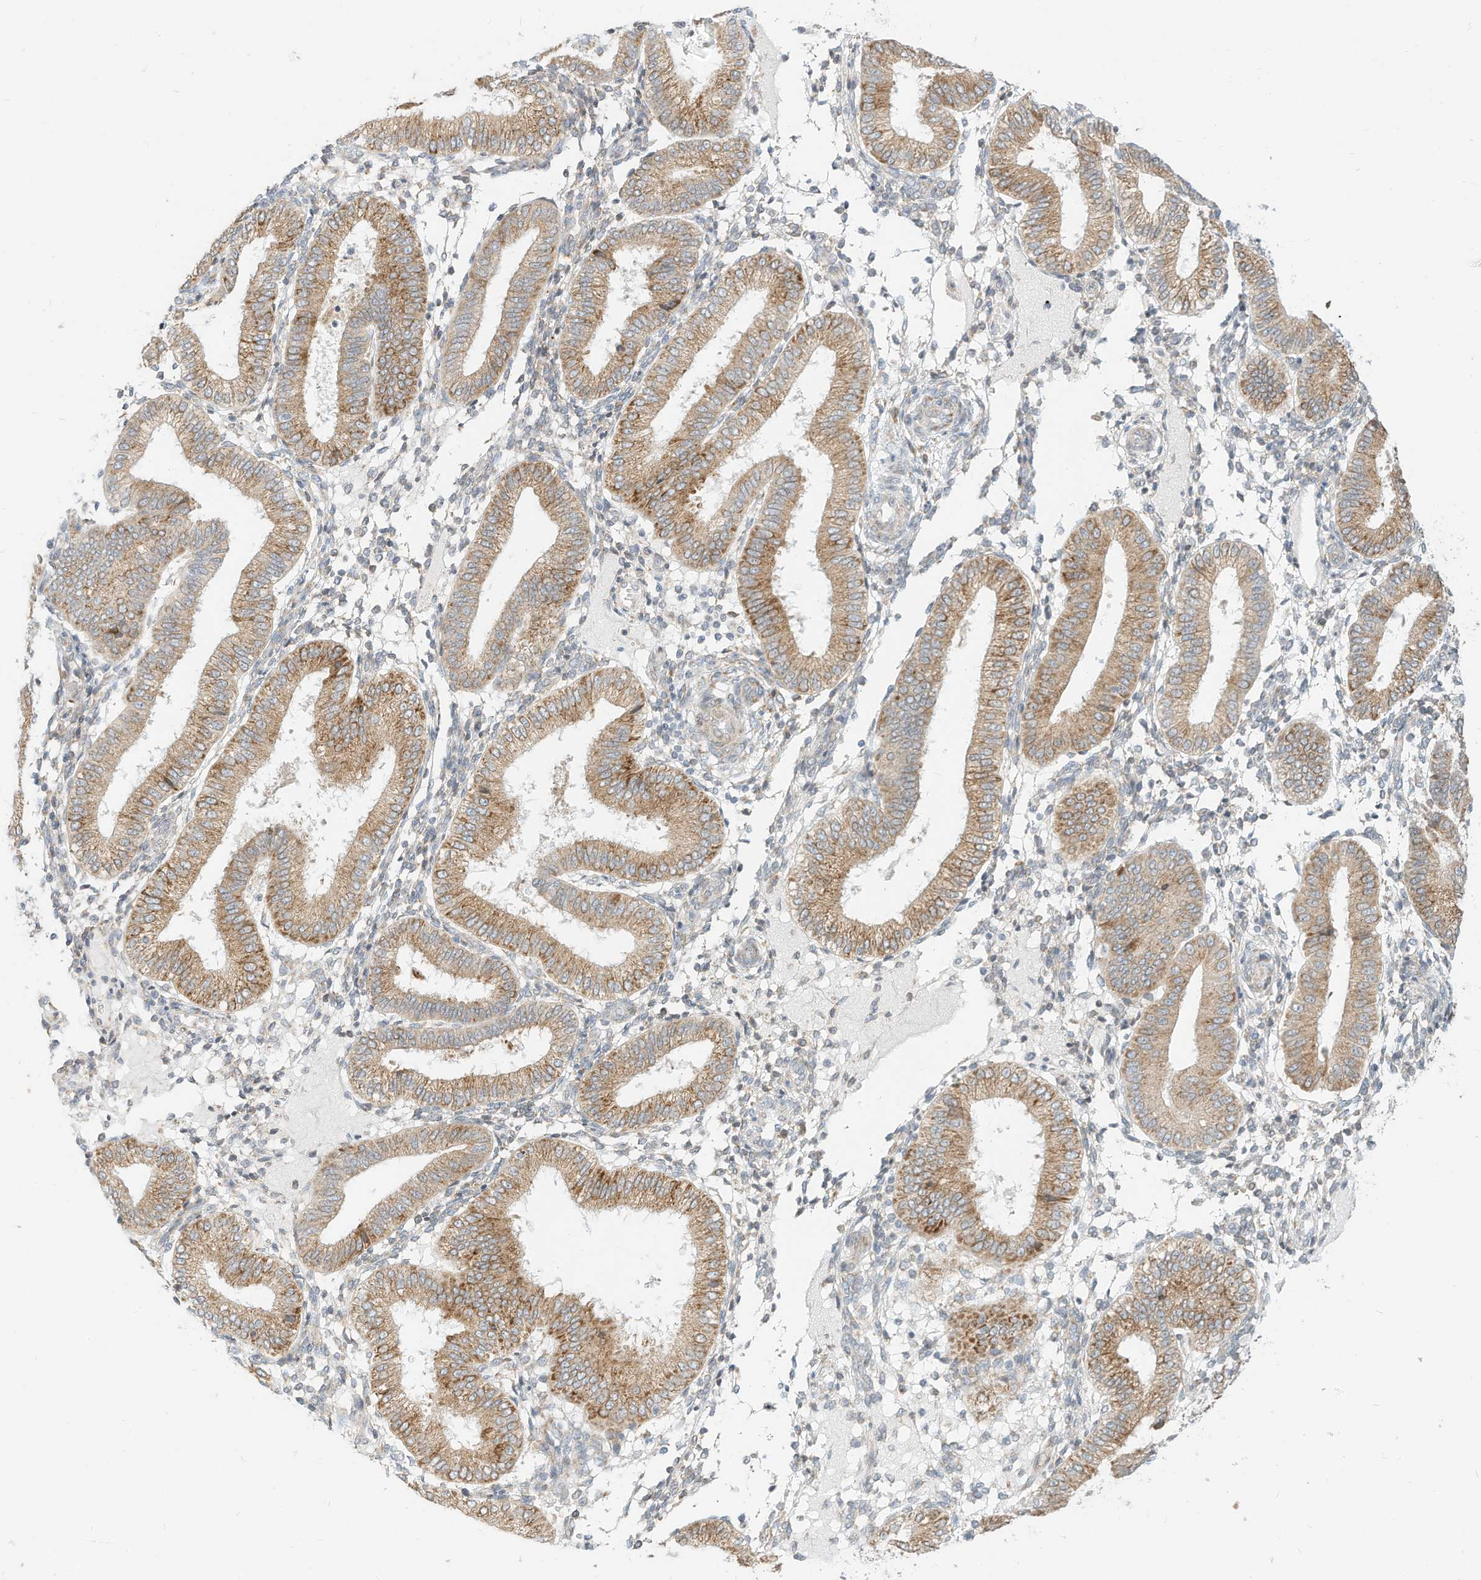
{"staining": {"intensity": "negative", "quantity": "none", "location": "none"}, "tissue": "endometrium", "cell_type": "Cells in endometrial stroma", "image_type": "normal", "snomed": [{"axis": "morphology", "description": "Normal tissue, NOS"}, {"axis": "topography", "description": "Endometrium"}], "caption": "A high-resolution photomicrograph shows IHC staining of benign endometrium, which shows no significant staining in cells in endometrial stroma.", "gene": "STT3A", "patient": {"sex": "female", "age": 39}}